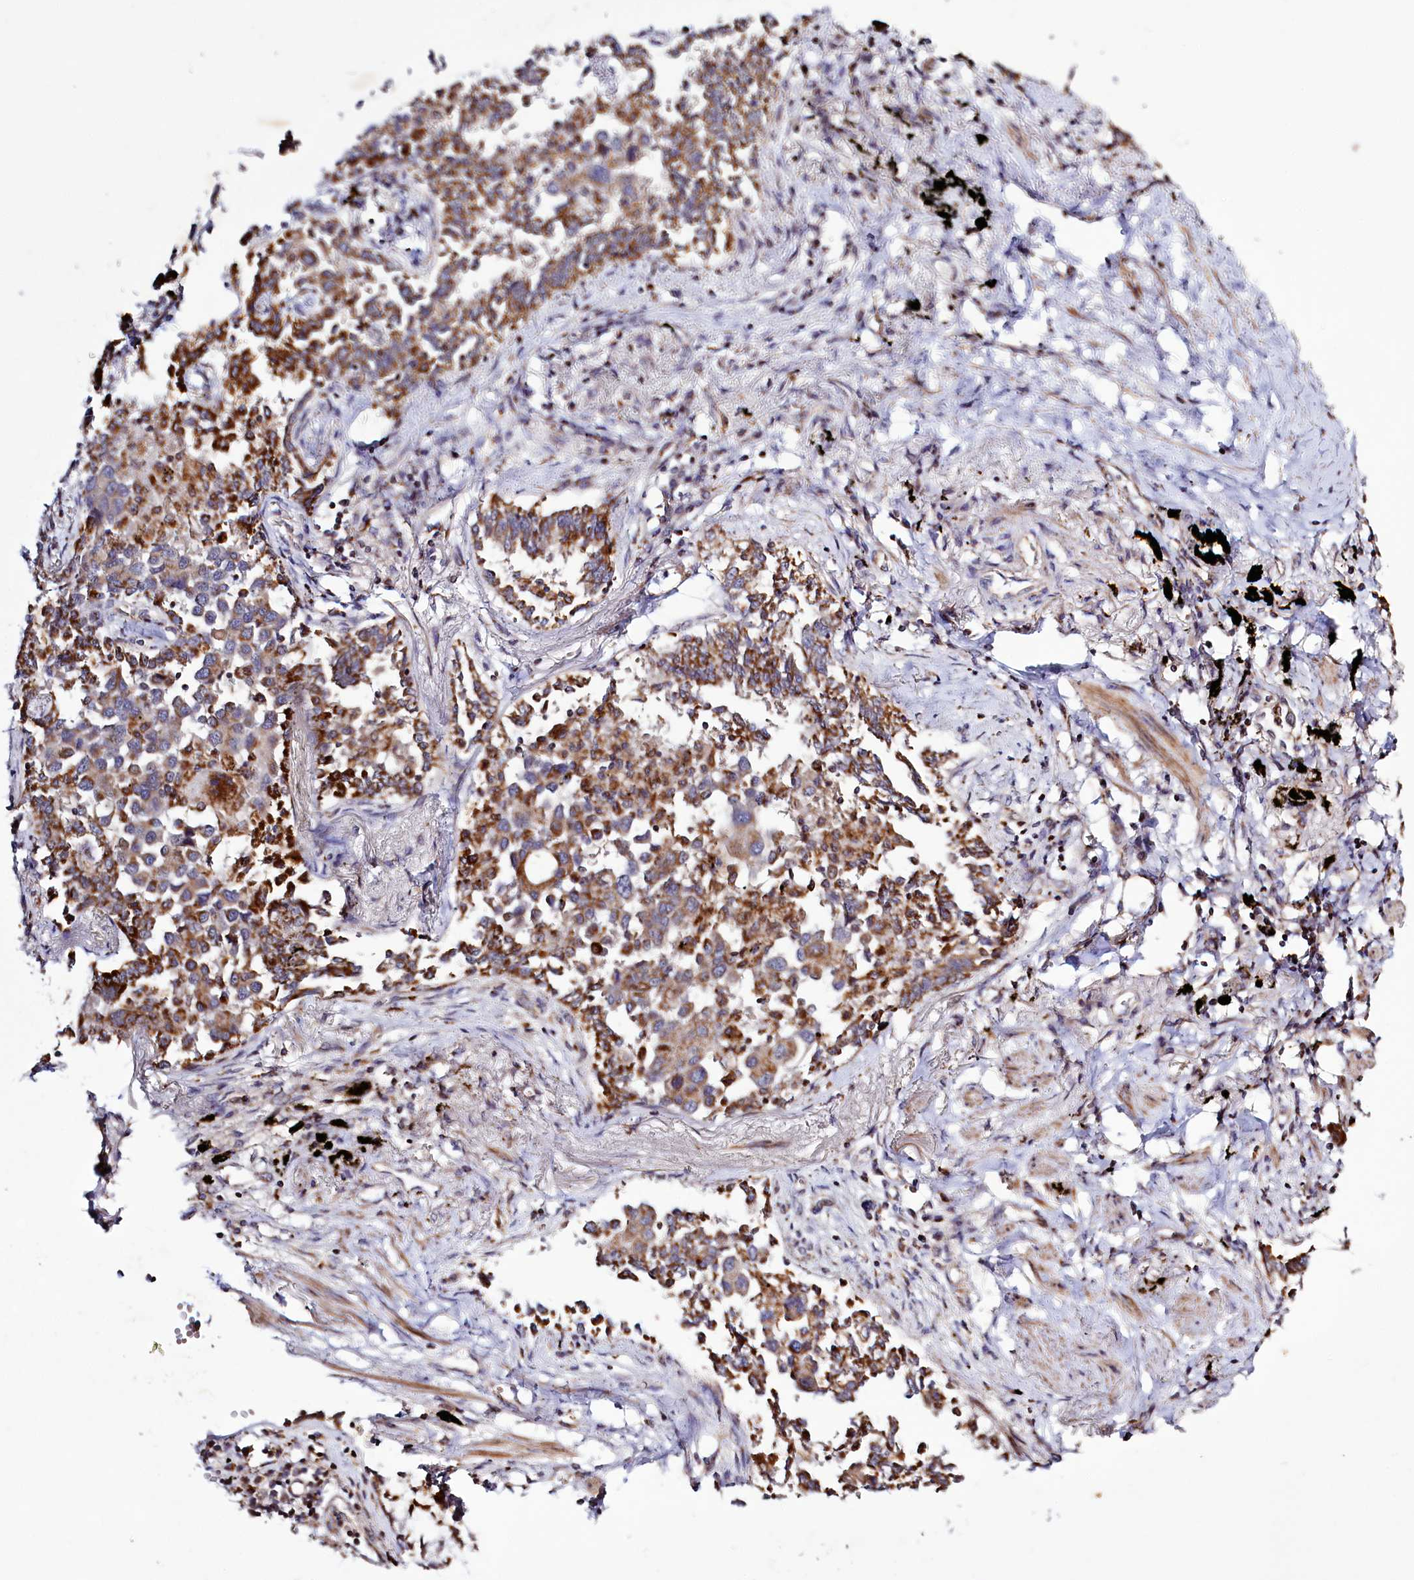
{"staining": {"intensity": "strong", "quantity": ">75%", "location": "cytoplasmic/membranous"}, "tissue": "lung cancer", "cell_type": "Tumor cells", "image_type": "cancer", "snomed": [{"axis": "morphology", "description": "Adenocarcinoma, NOS"}, {"axis": "topography", "description": "Lung"}], "caption": "Immunohistochemistry (DAB) staining of lung adenocarcinoma demonstrates strong cytoplasmic/membranous protein positivity in about >75% of tumor cells.", "gene": "DYNC2H1", "patient": {"sex": "male", "age": 67}}